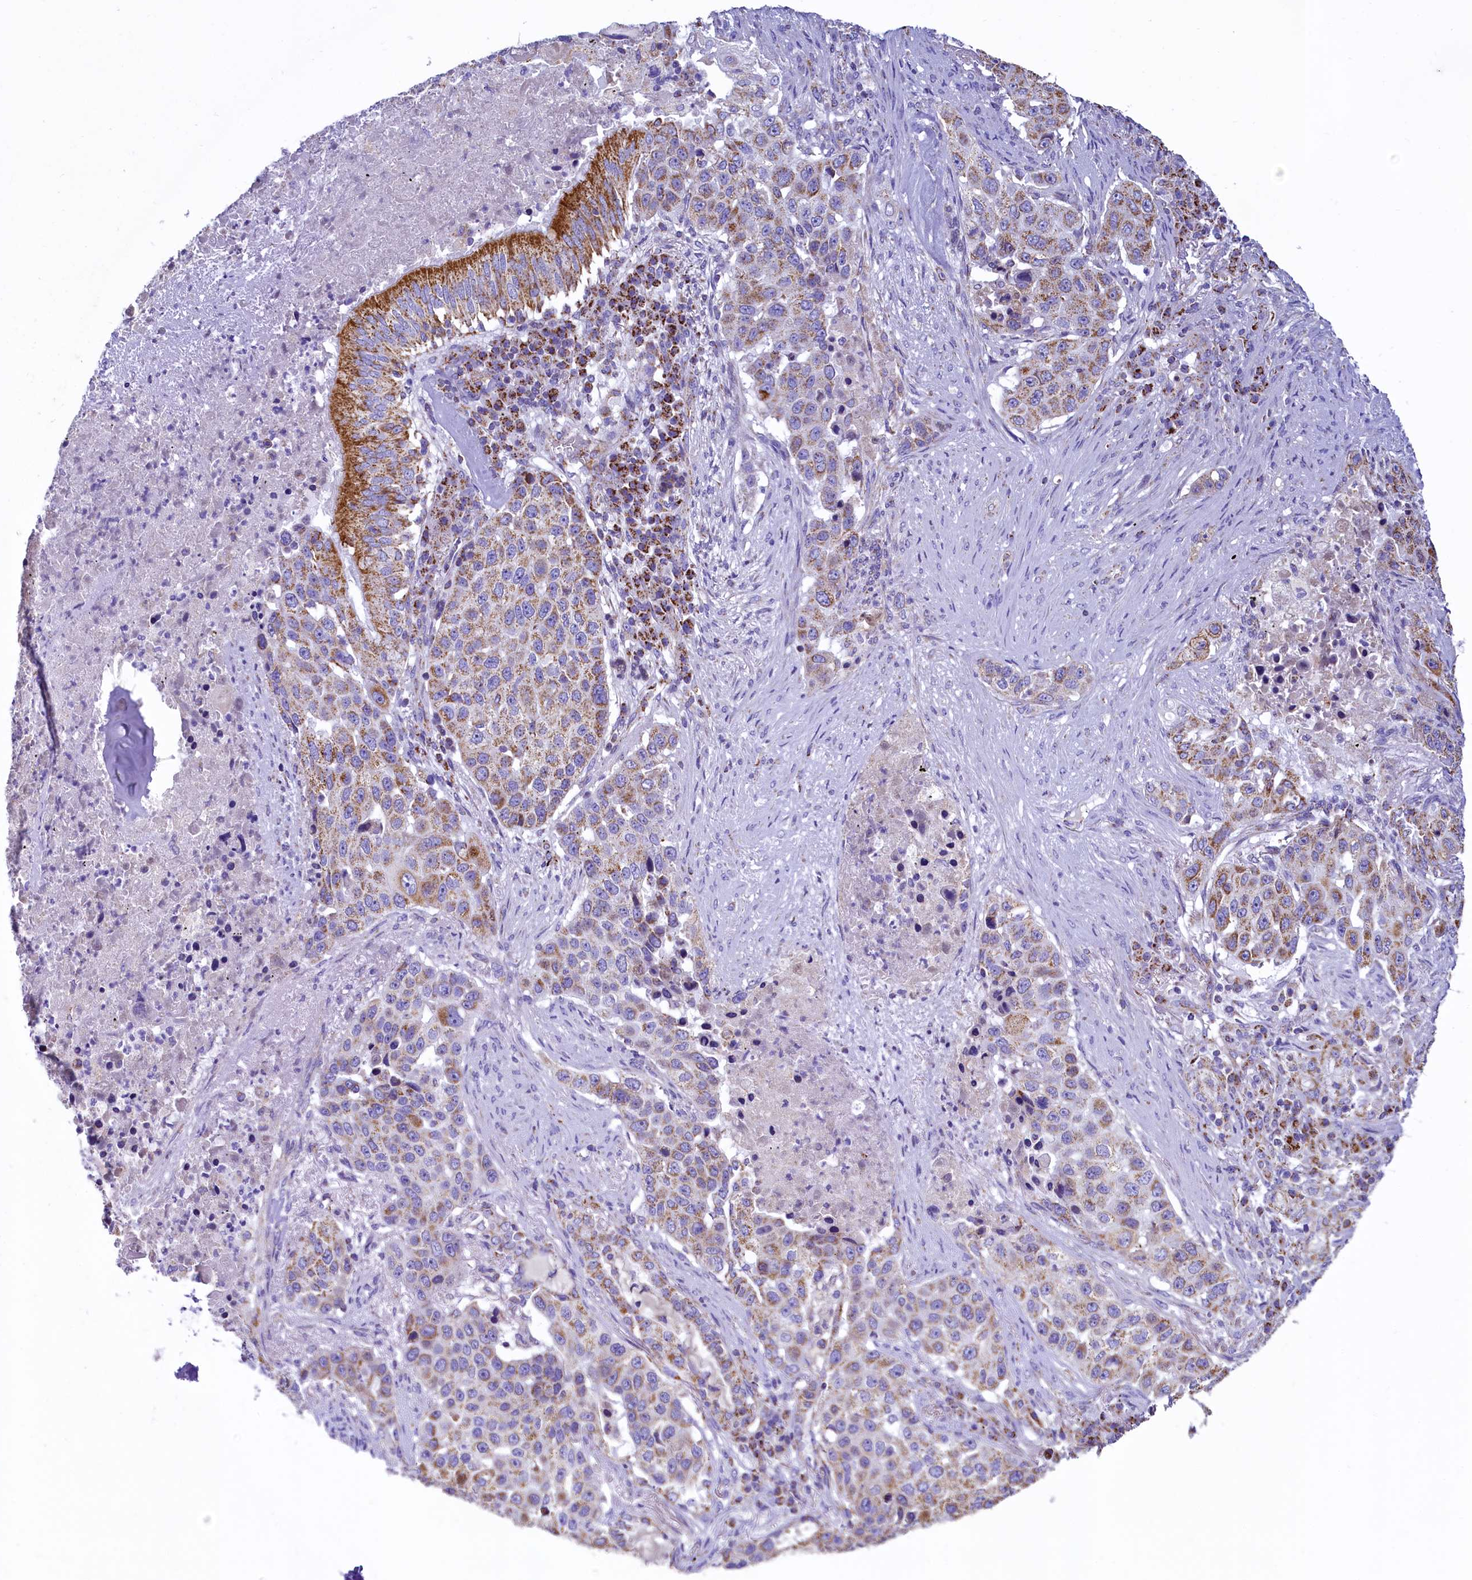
{"staining": {"intensity": "moderate", "quantity": "<25%", "location": "cytoplasmic/membranous"}, "tissue": "lung cancer", "cell_type": "Tumor cells", "image_type": "cancer", "snomed": [{"axis": "morphology", "description": "Squamous cell carcinoma, NOS"}, {"axis": "topography", "description": "Lung"}], "caption": "Immunohistochemistry of lung cancer exhibits low levels of moderate cytoplasmic/membranous expression in about <25% of tumor cells.", "gene": "IDH3A", "patient": {"sex": "female", "age": 63}}